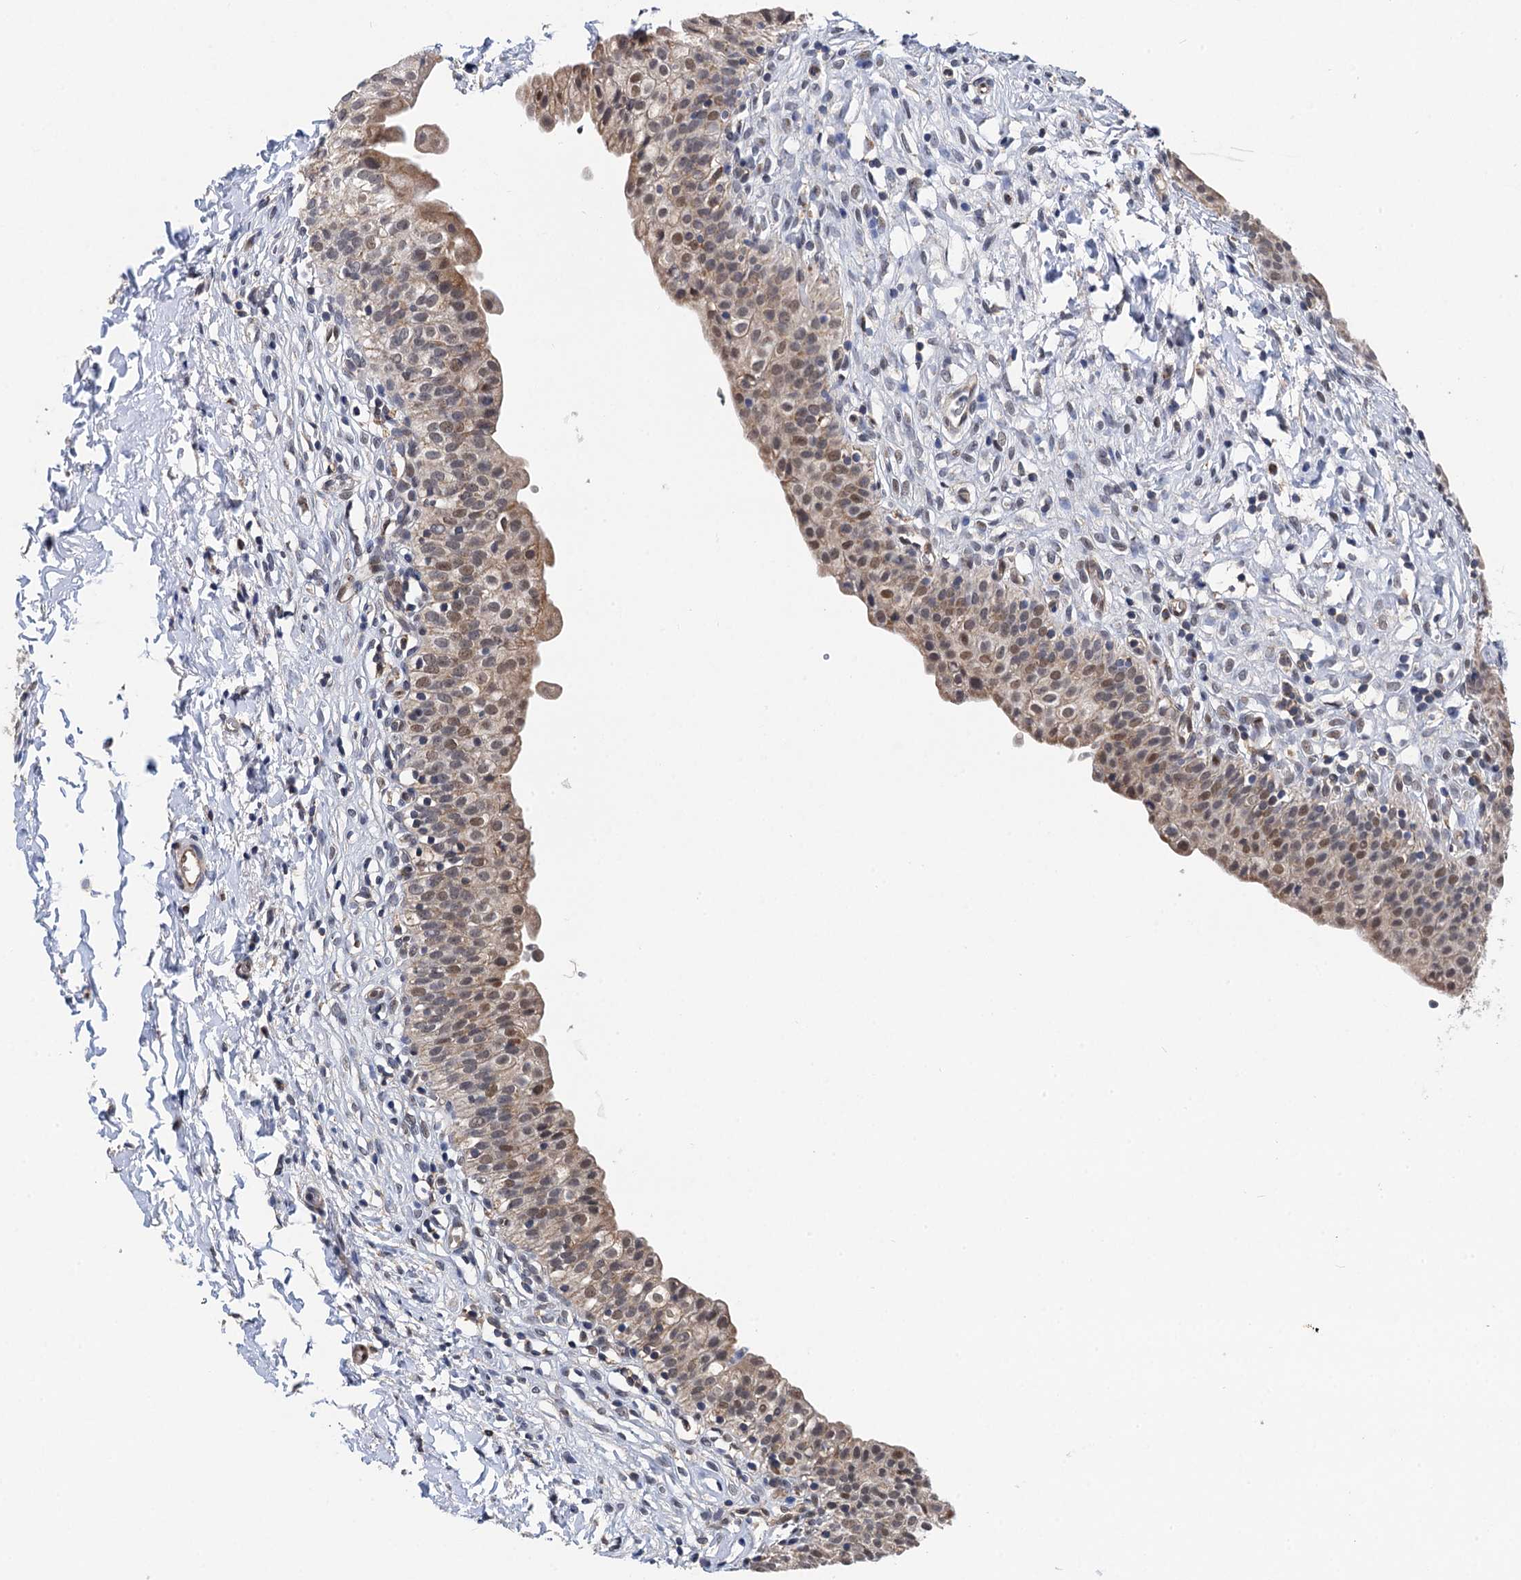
{"staining": {"intensity": "moderate", "quantity": "25%-75%", "location": "cytoplasmic/membranous,nuclear"}, "tissue": "urinary bladder", "cell_type": "Urothelial cells", "image_type": "normal", "snomed": [{"axis": "morphology", "description": "Normal tissue, NOS"}, {"axis": "topography", "description": "Urinary bladder"}], "caption": "Benign urinary bladder displays moderate cytoplasmic/membranous,nuclear expression in approximately 25%-75% of urothelial cells Immunohistochemistry stains the protein in brown and the nuclei are stained blue..", "gene": "CMPK2", "patient": {"sex": "male", "age": 55}}